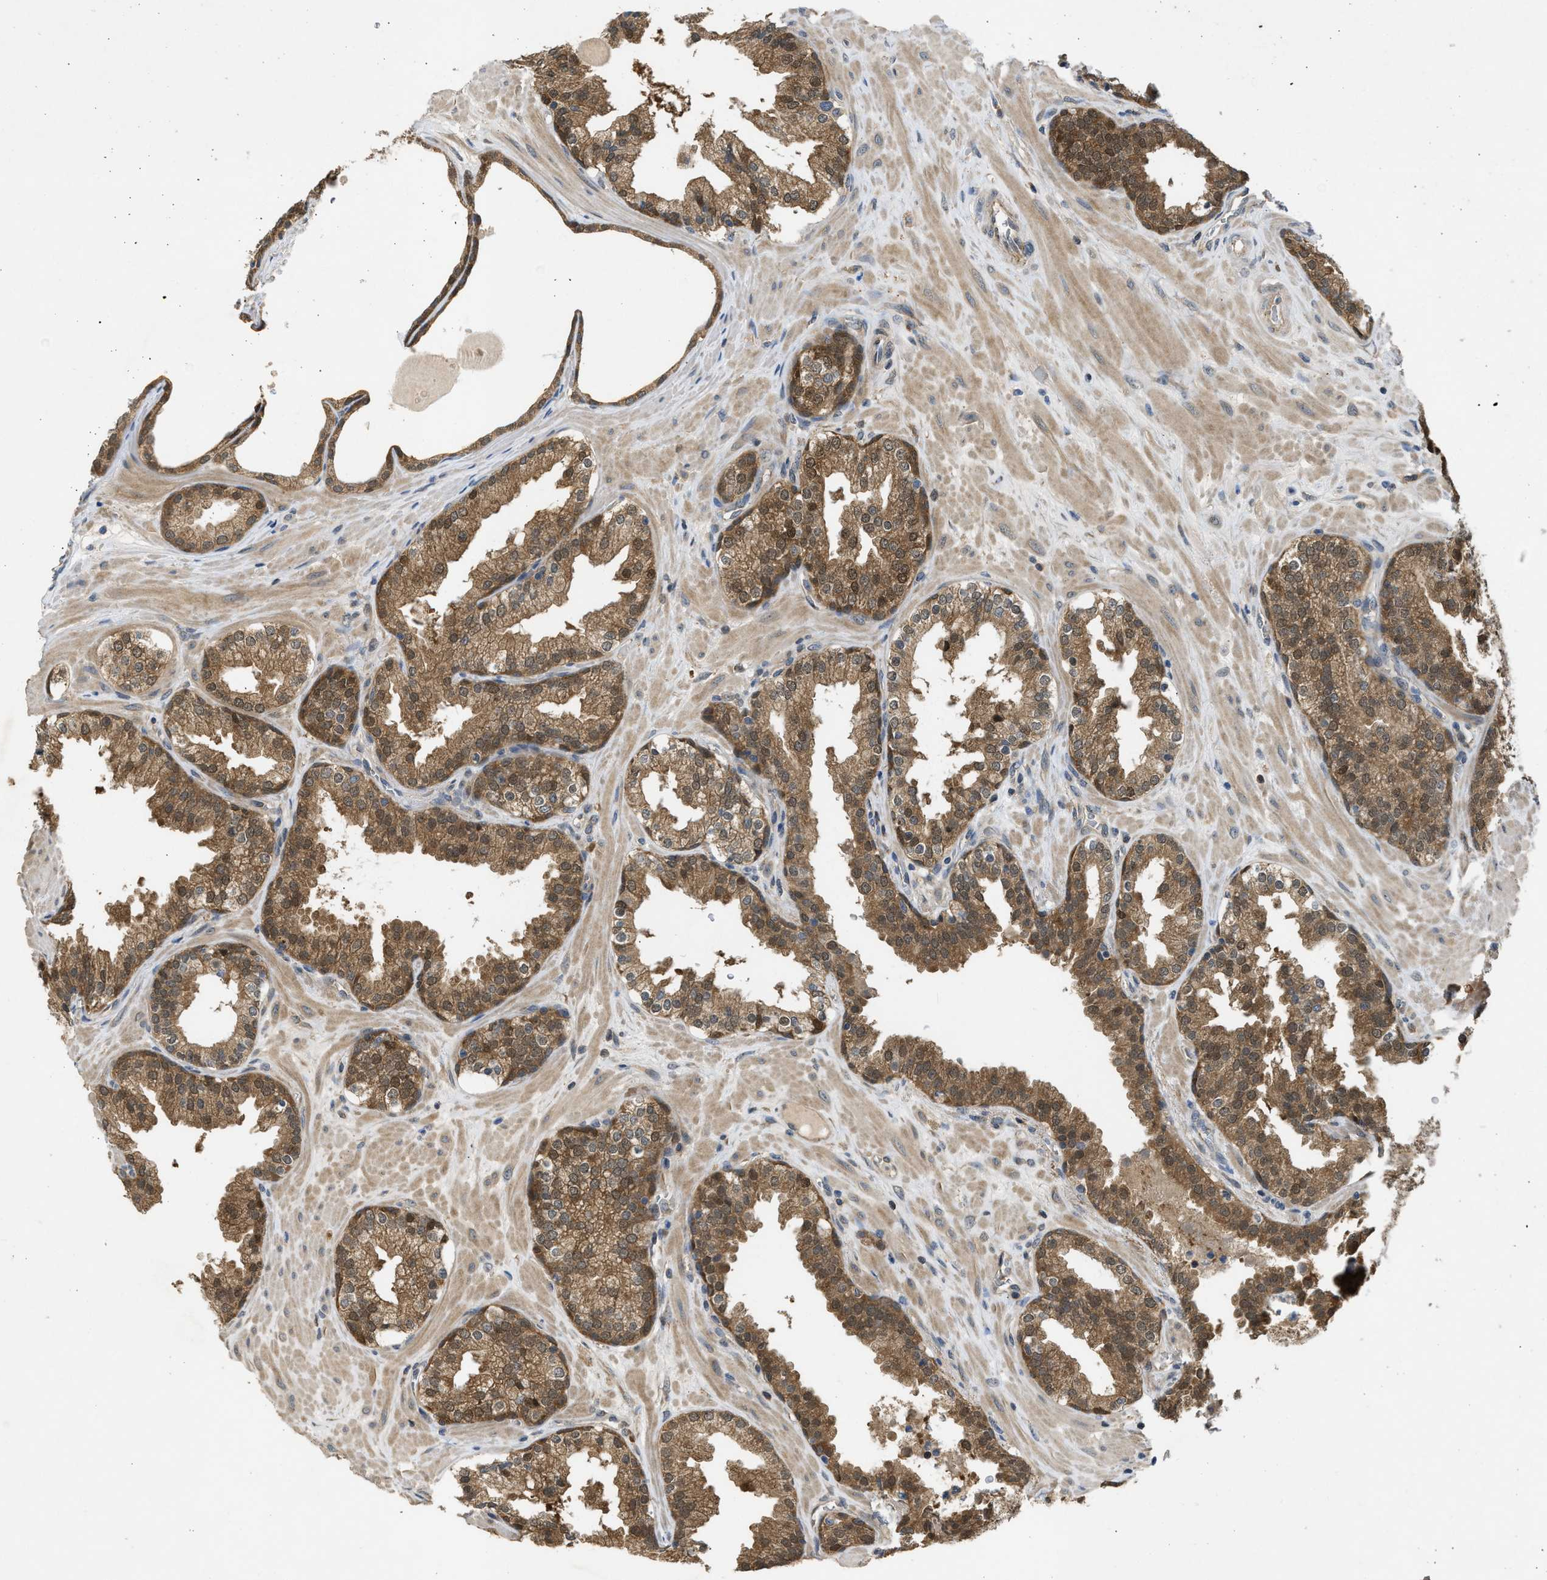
{"staining": {"intensity": "moderate", "quantity": ">75%", "location": "cytoplasmic/membranous"}, "tissue": "prostate", "cell_type": "Glandular cells", "image_type": "normal", "snomed": [{"axis": "morphology", "description": "Normal tissue, NOS"}, {"axis": "topography", "description": "Prostate"}], "caption": "Brown immunohistochemical staining in normal prostate shows moderate cytoplasmic/membranous staining in approximately >75% of glandular cells.", "gene": "MAPK7", "patient": {"sex": "male", "age": 51}}